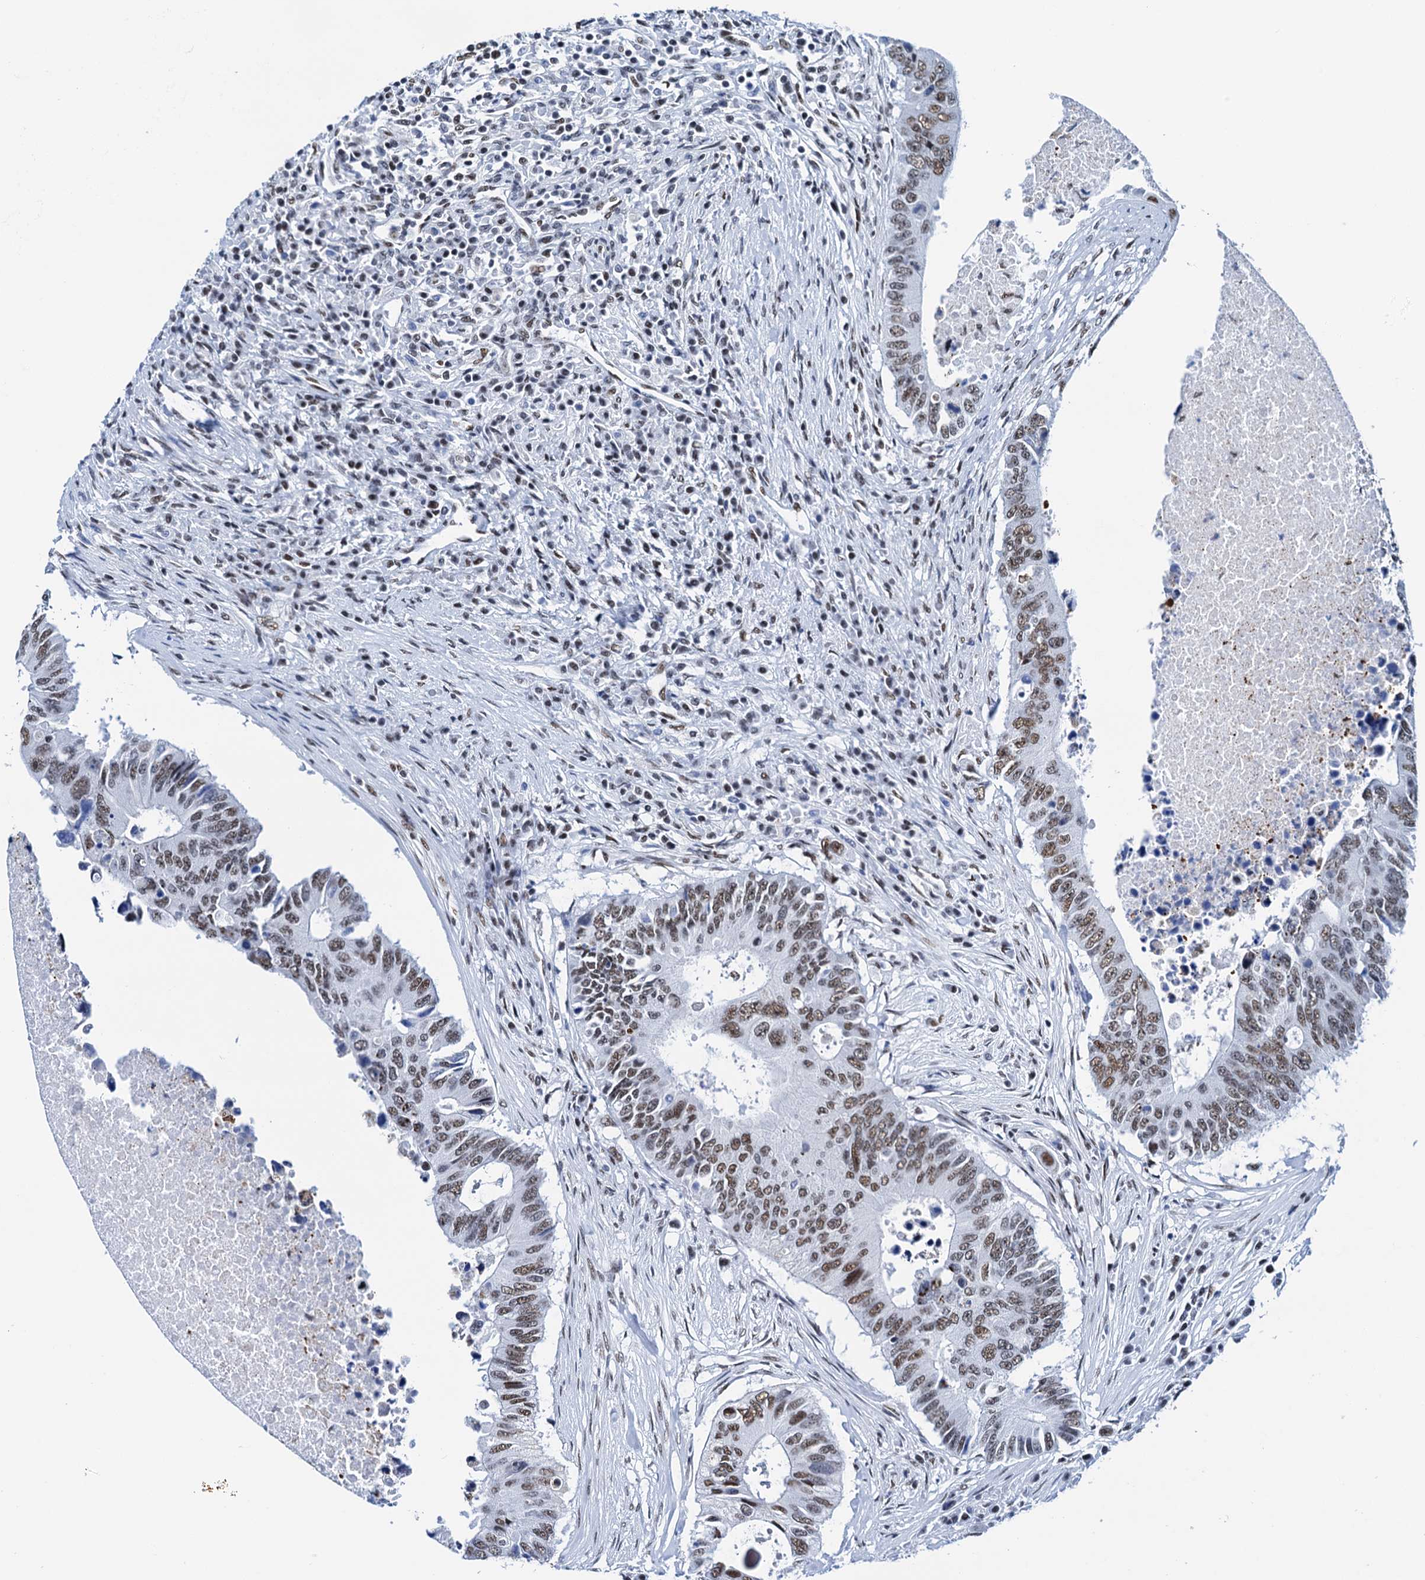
{"staining": {"intensity": "moderate", "quantity": ">75%", "location": "nuclear"}, "tissue": "colorectal cancer", "cell_type": "Tumor cells", "image_type": "cancer", "snomed": [{"axis": "morphology", "description": "Adenocarcinoma, NOS"}, {"axis": "topography", "description": "Colon"}], "caption": "There is medium levels of moderate nuclear expression in tumor cells of colorectal cancer (adenocarcinoma), as demonstrated by immunohistochemical staining (brown color).", "gene": "SLTM", "patient": {"sex": "male", "age": 71}}